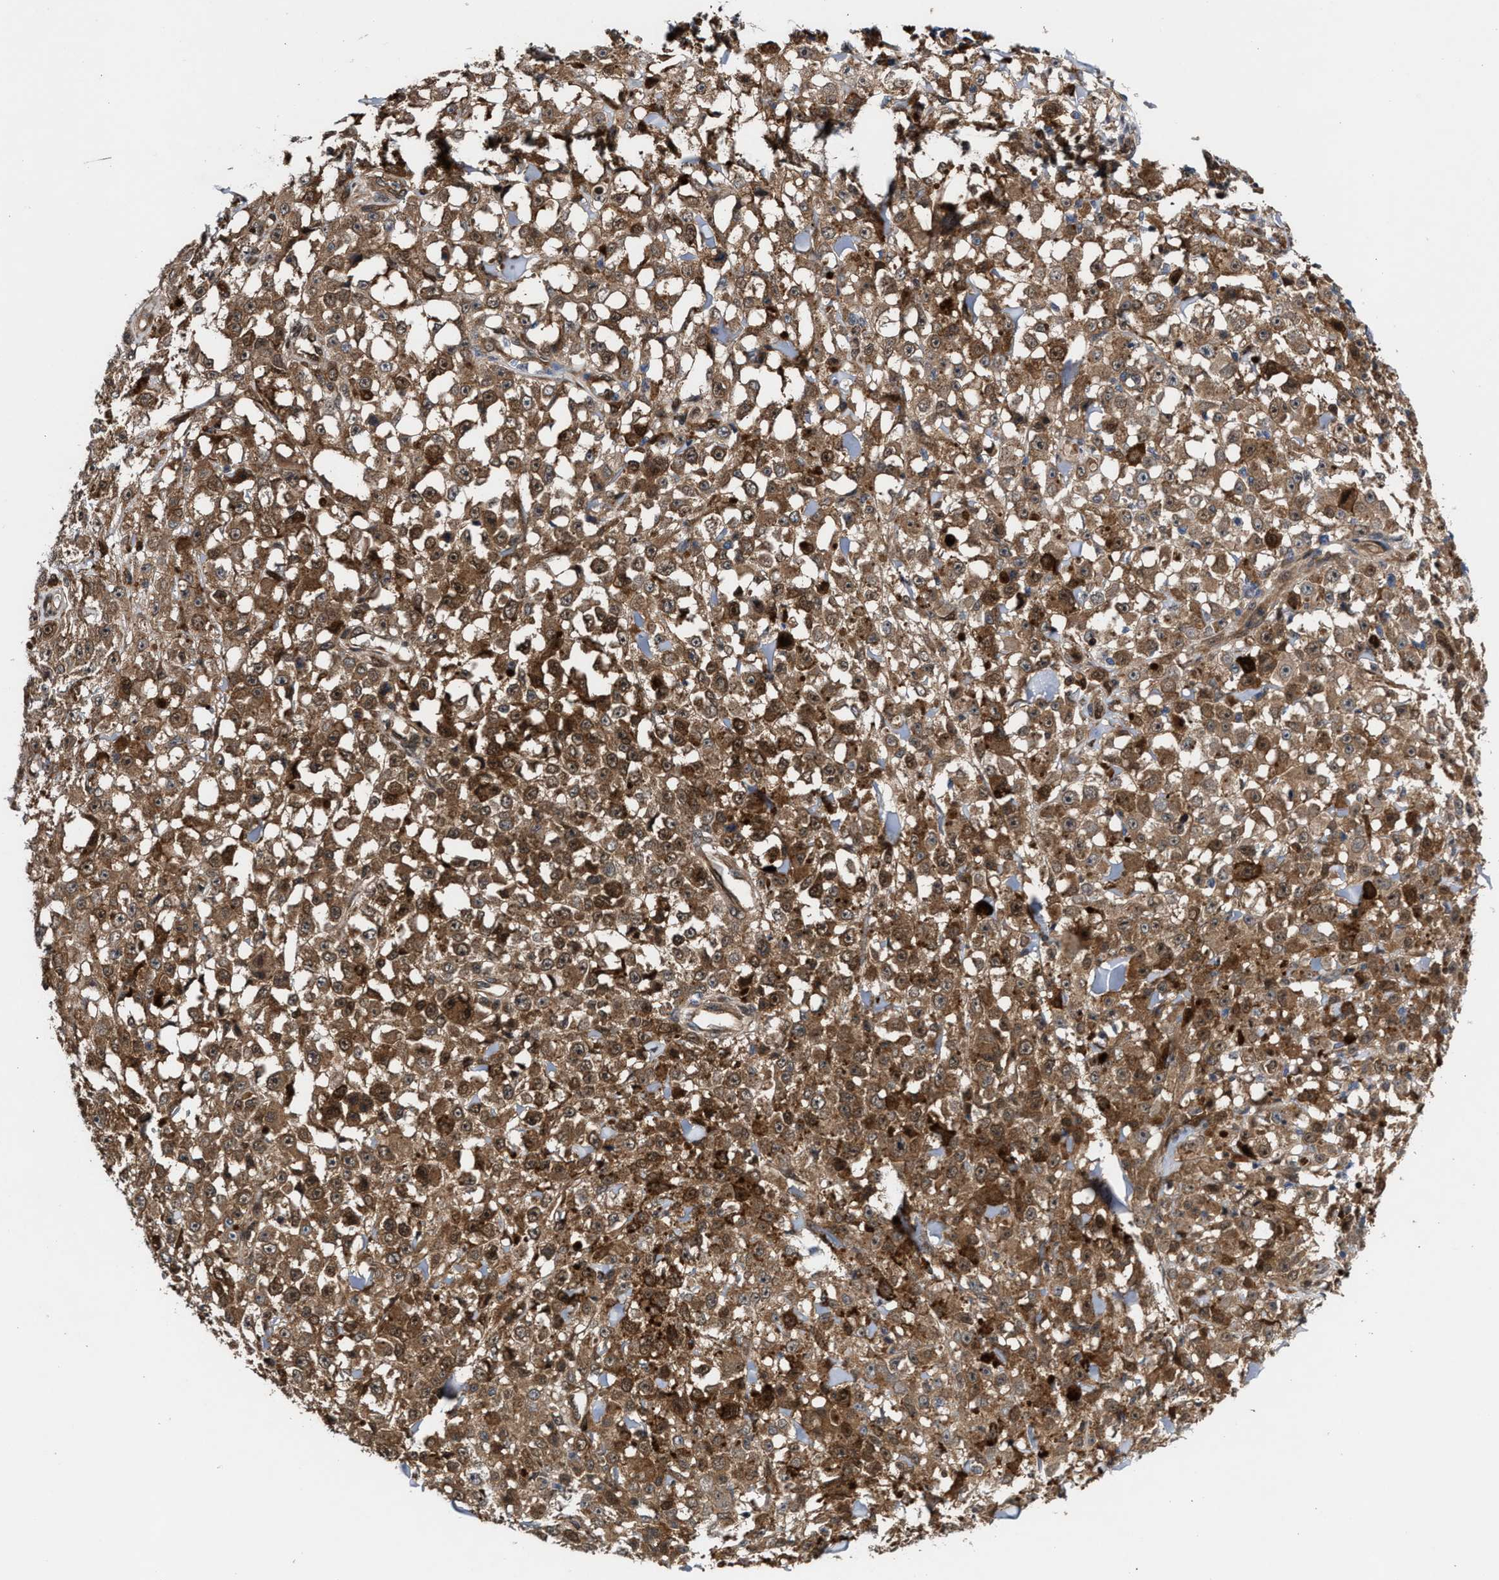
{"staining": {"intensity": "weak", "quantity": ">75%", "location": "cytoplasmic/membranous"}, "tissue": "melanoma", "cell_type": "Tumor cells", "image_type": "cancer", "snomed": [{"axis": "morphology", "description": "Malignant melanoma, NOS"}, {"axis": "topography", "description": "Skin"}], "caption": "Tumor cells reveal low levels of weak cytoplasmic/membranous positivity in approximately >75% of cells in human melanoma.", "gene": "TP53I3", "patient": {"sex": "female", "age": 82}}